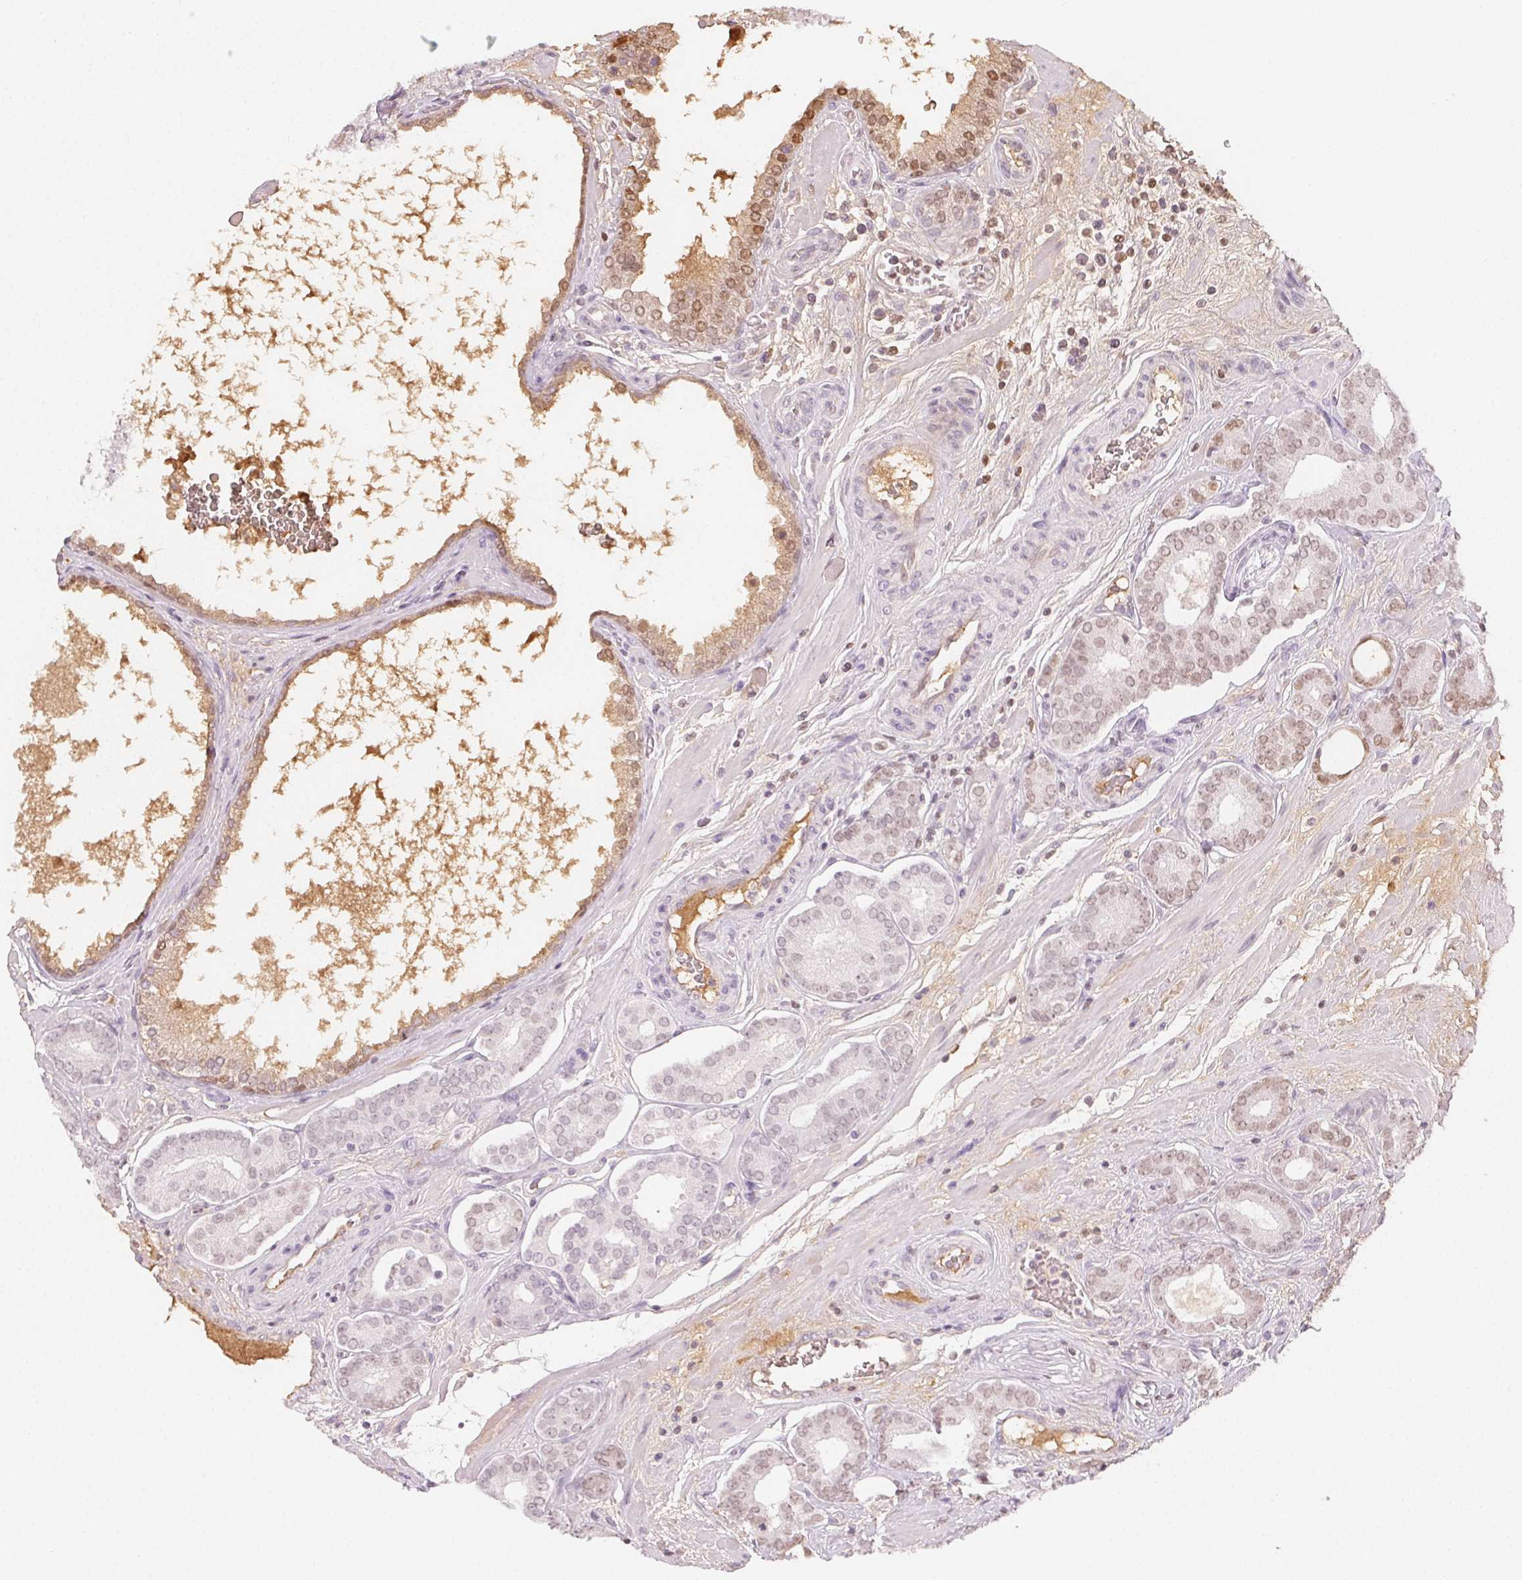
{"staining": {"intensity": "weak", "quantity": "<25%", "location": "nuclear"}, "tissue": "prostate cancer", "cell_type": "Tumor cells", "image_type": "cancer", "snomed": [{"axis": "morphology", "description": "Adenocarcinoma, High grade"}, {"axis": "topography", "description": "Prostate"}], "caption": "Immunohistochemical staining of human high-grade adenocarcinoma (prostate) reveals no significant expression in tumor cells.", "gene": "AFM", "patient": {"sex": "male", "age": 66}}